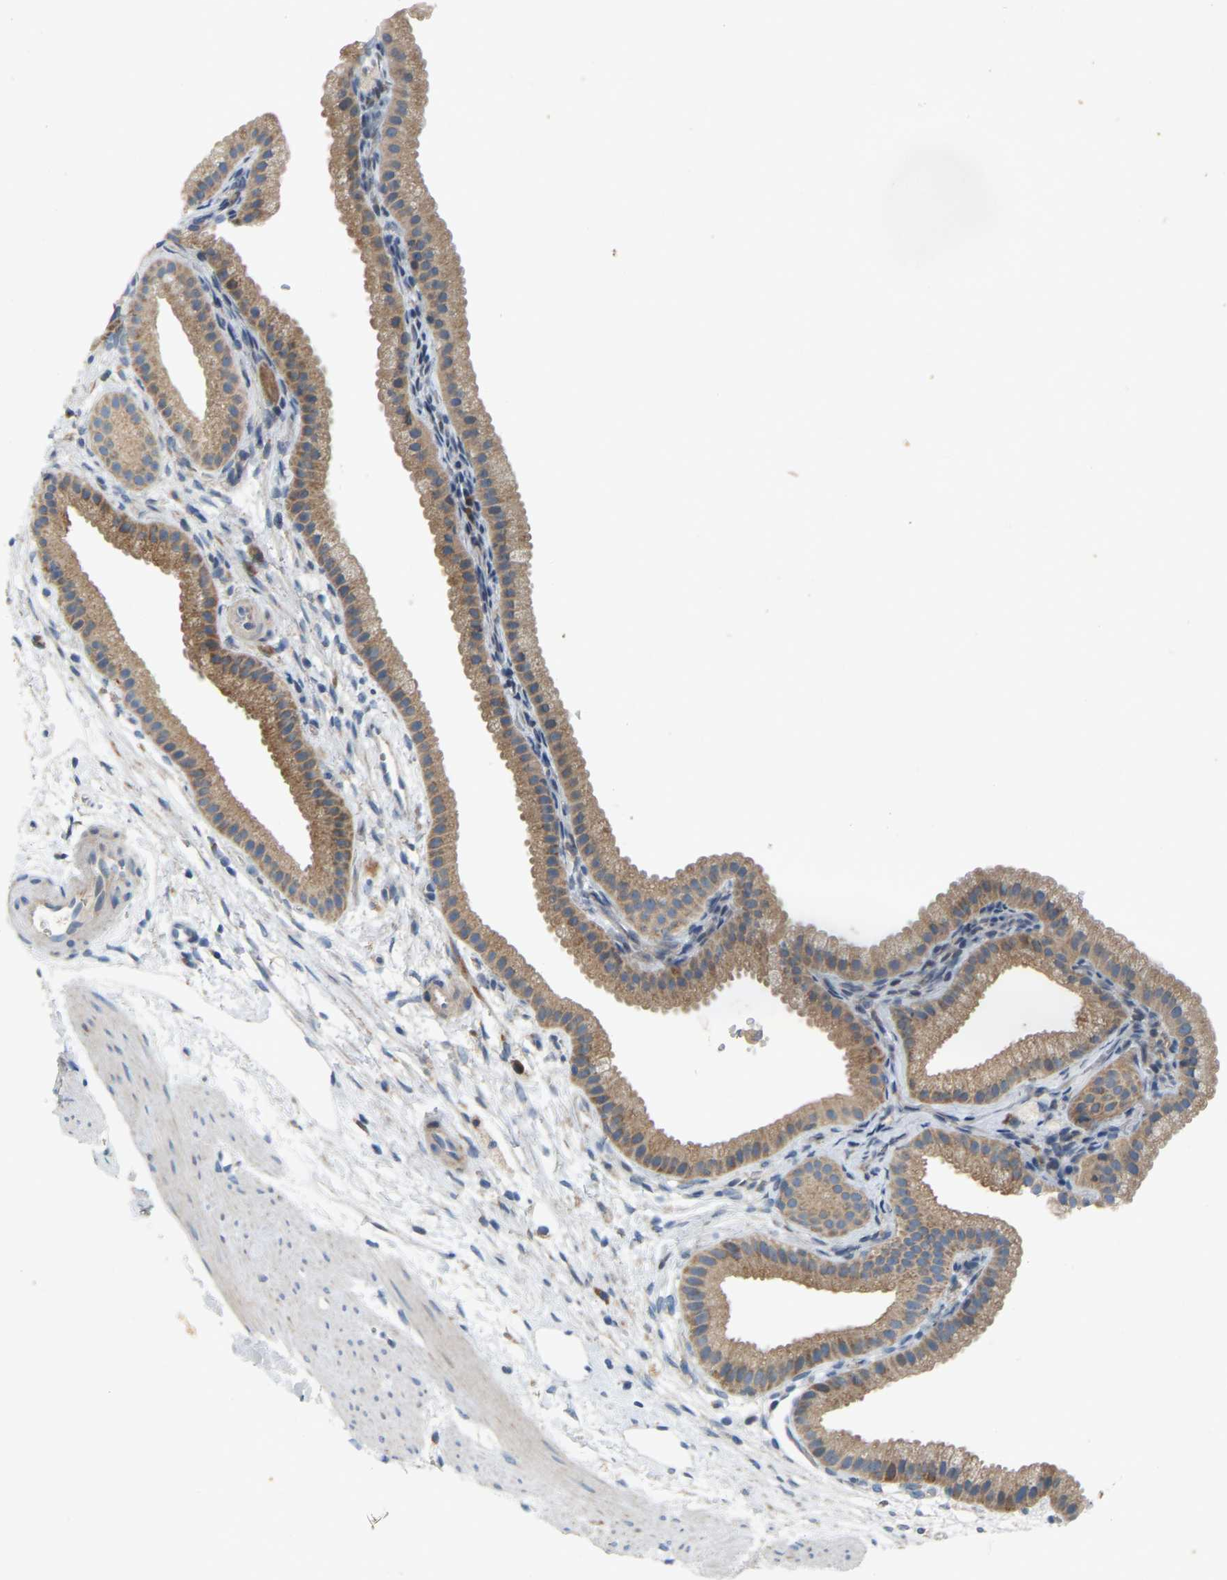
{"staining": {"intensity": "moderate", "quantity": ">75%", "location": "cytoplasmic/membranous"}, "tissue": "gallbladder", "cell_type": "Glandular cells", "image_type": "normal", "snomed": [{"axis": "morphology", "description": "Normal tissue, NOS"}, {"axis": "topography", "description": "Gallbladder"}], "caption": "Immunohistochemistry (IHC) image of benign gallbladder stained for a protein (brown), which reveals medium levels of moderate cytoplasmic/membranous positivity in approximately >75% of glandular cells.", "gene": "ENSG00000283765", "patient": {"sex": "female", "age": 64}}